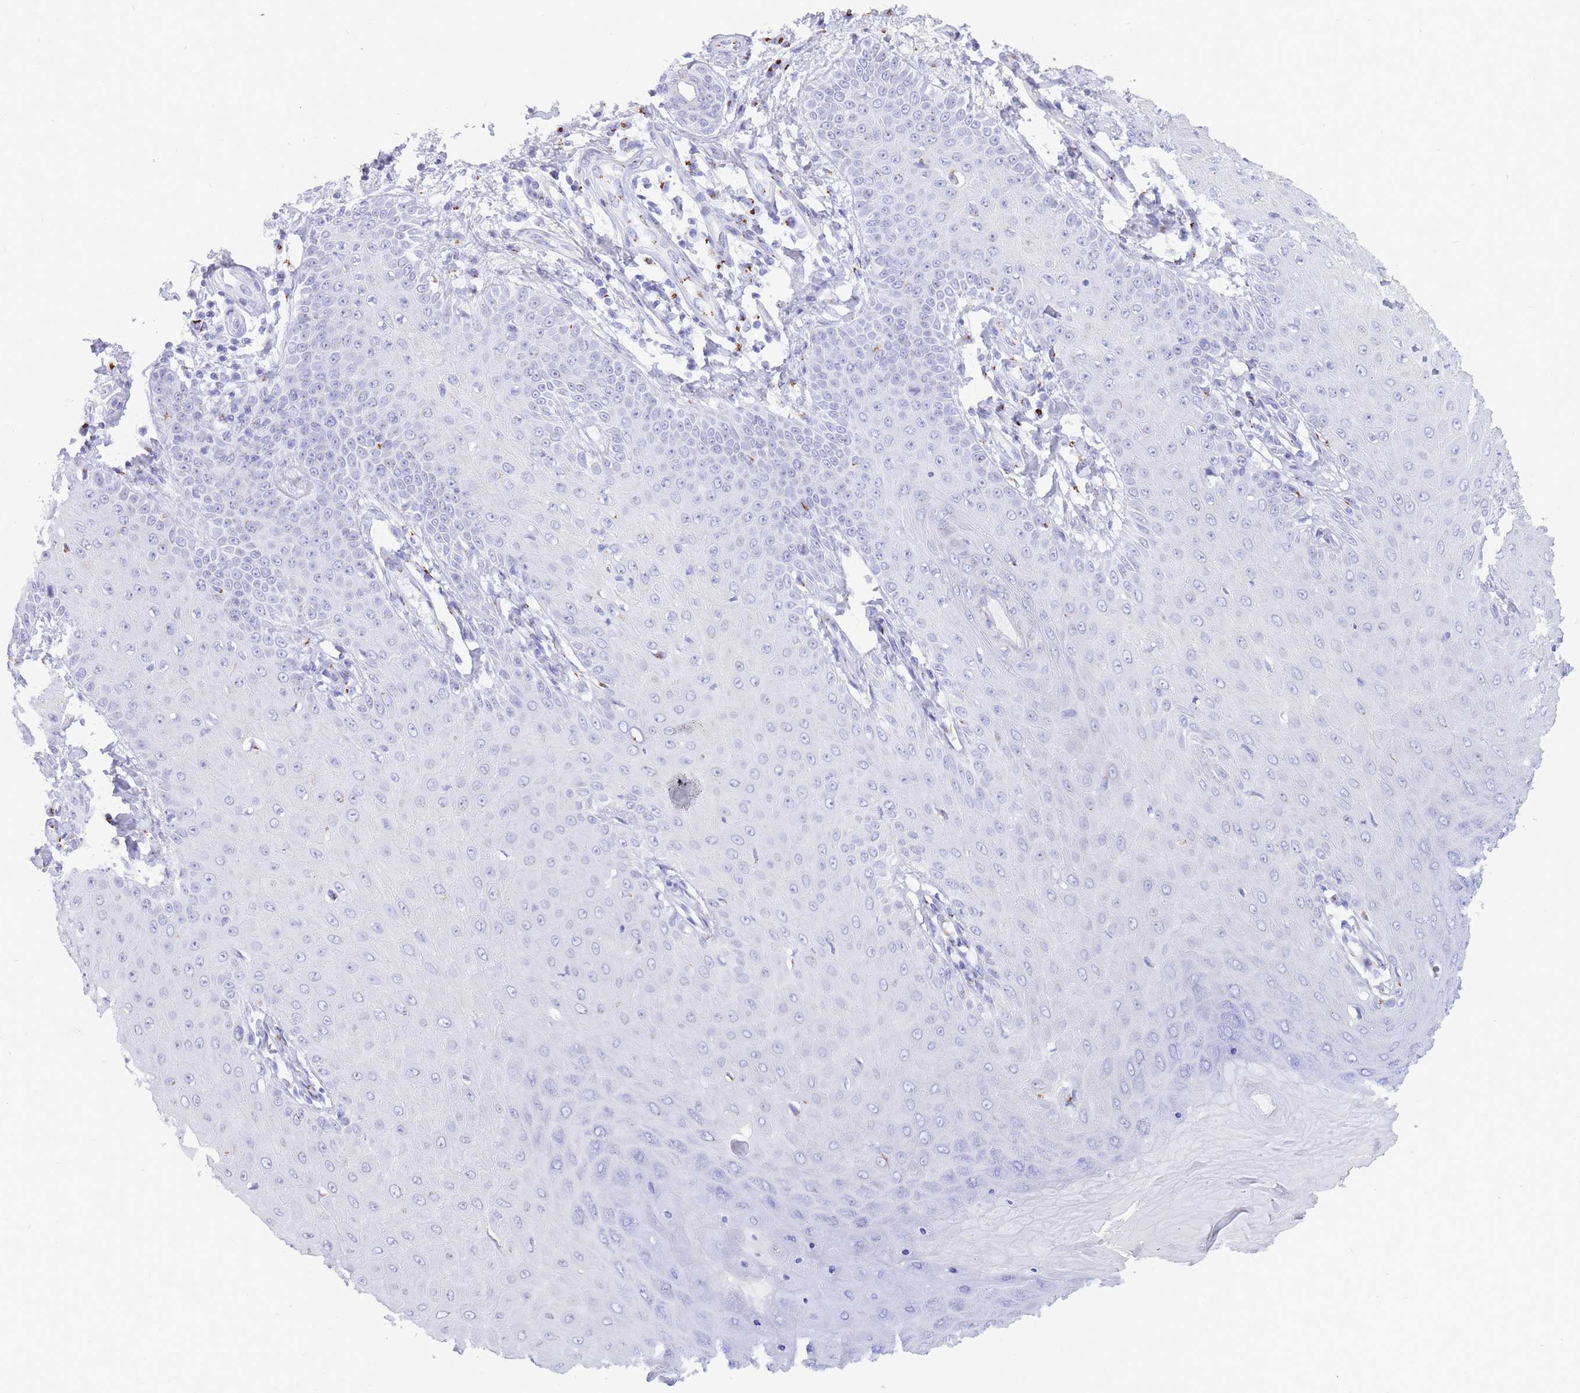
{"staining": {"intensity": "negative", "quantity": "none", "location": "none"}, "tissue": "skin cancer", "cell_type": "Tumor cells", "image_type": "cancer", "snomed": [{"axis": "morphology", "description": "Squamous cell carcinoma, NOS"}, {"axis": "topography", "description": "Skin"}], "caption": "The immunohistochemistry image has no significant positivity in tumor cells of skin cancer (squamous cell carcinoma) tissue.", "gene": "FAM3C", "patient": {"sex": "male", "age": 70}}